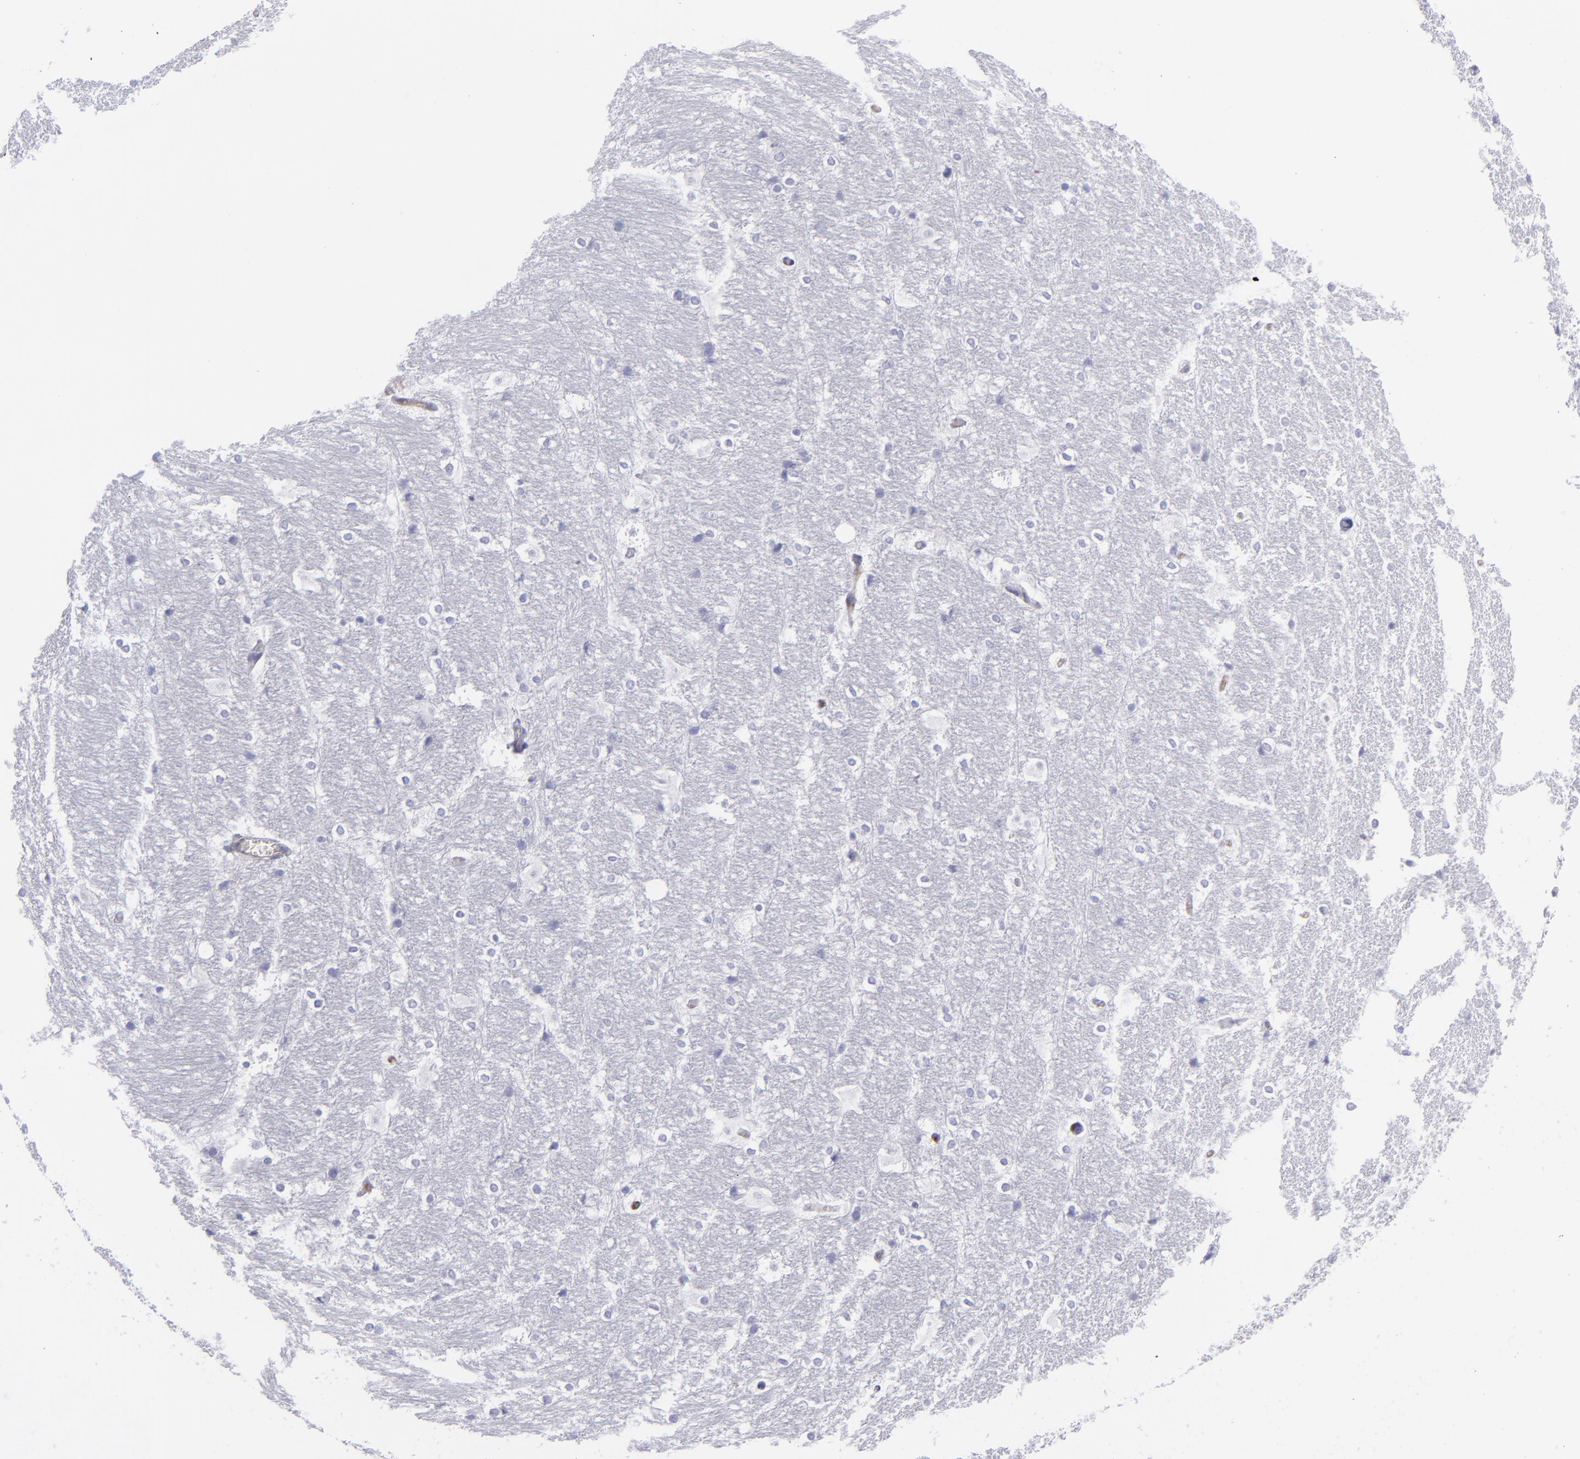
{"staining": {"intensity": "negative", "quantity": "none", "location": "none"}, "tissue": "hippocampus", "cell_type": "Glial cells", "image_type": "normal", "snomed": [{"axis": "morphology", "description": "Normal tissue, NOS"}, {"axis": "topography", "description": "Hippocampus"}], "caption": "This is an IHC micrograph of normal hippocampus. There is no expression in glial cells.", "gene": "ACE", "patient": {"sex": "female", "age": 19}}